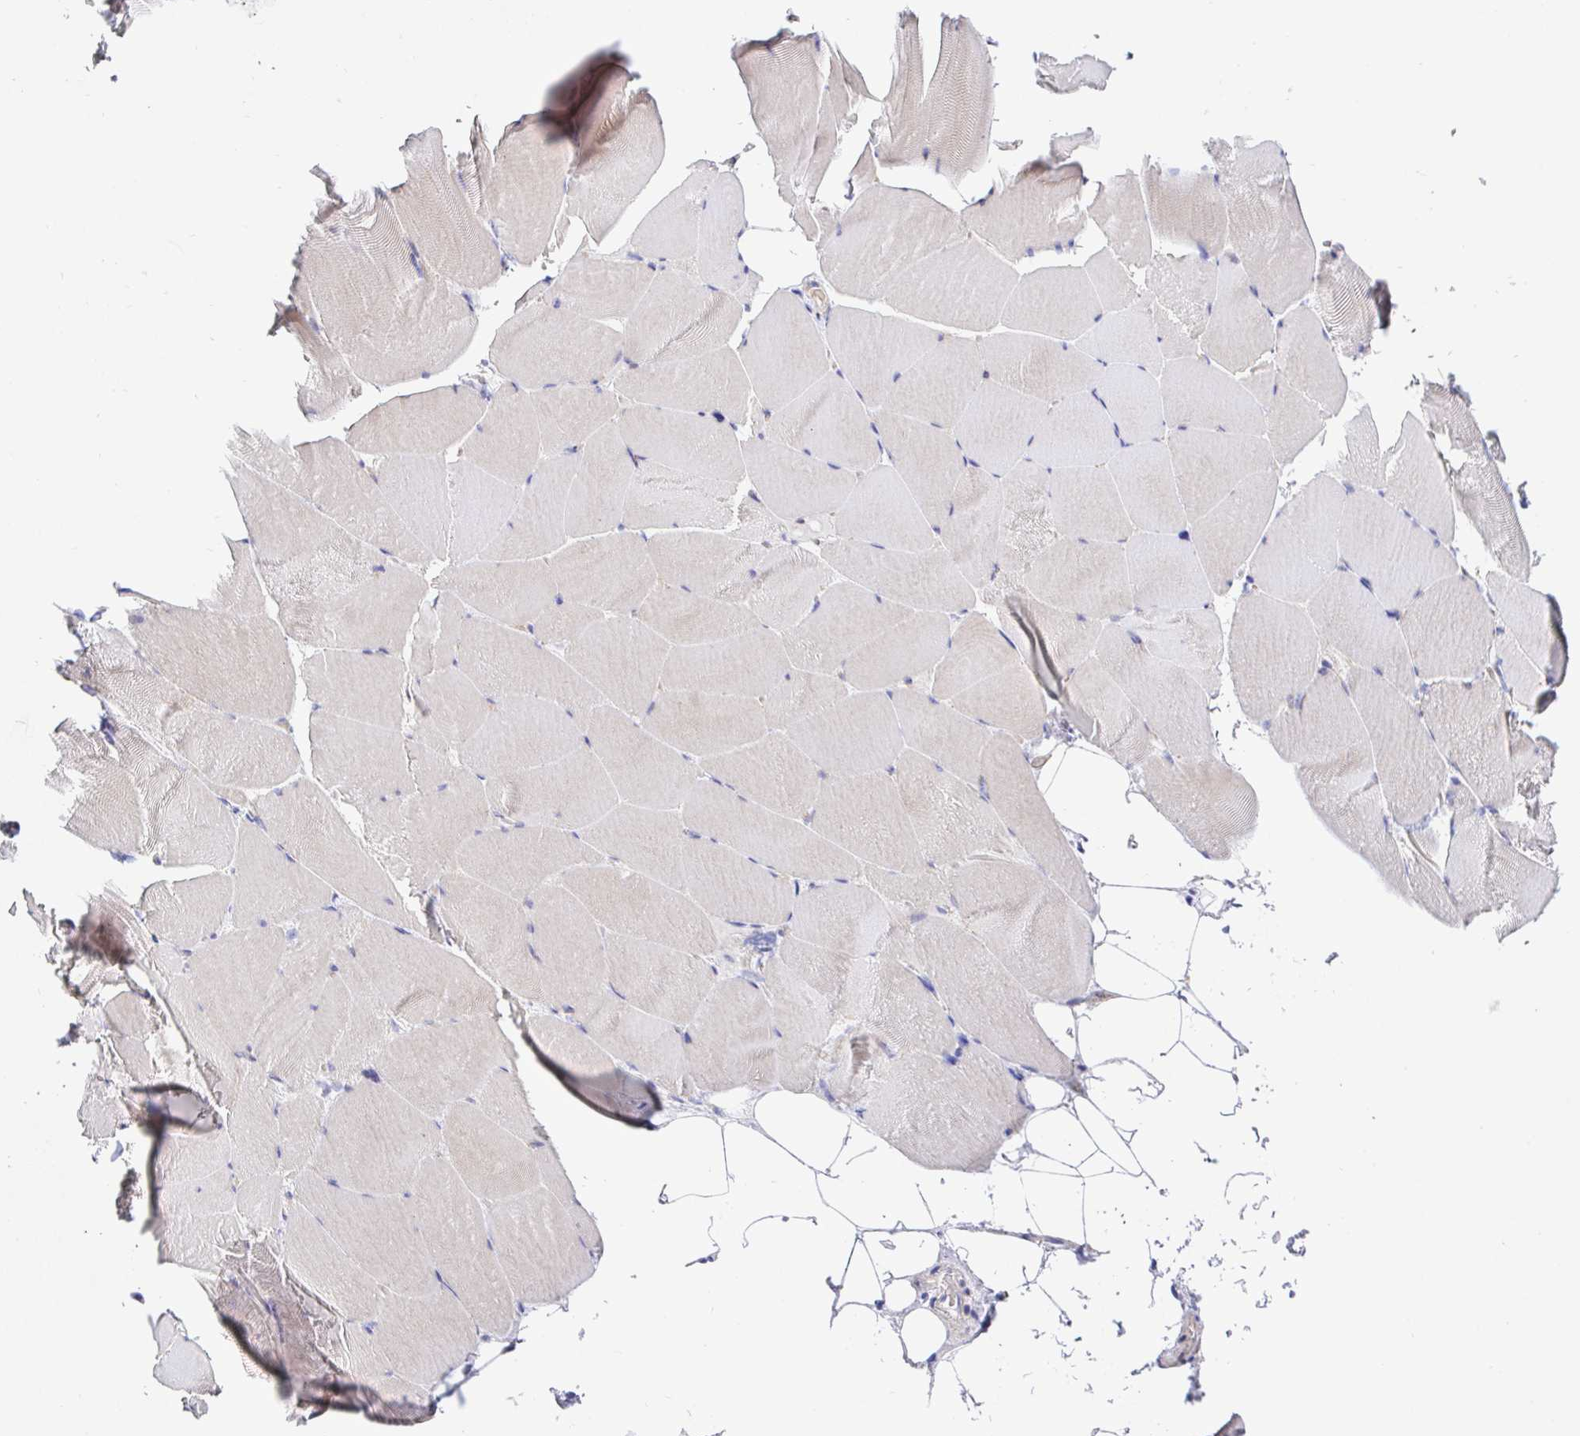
{"staining": {"intensity": "negative", "quantity": "none", "location": "none"}, "tissue": "skeletal muscle", "cell_type": "Myocytes", "image_type": "normal", "snomed": [{"axis": "morphology", "description": "Normal tissue, NOS"}, {"axis": "topography", "description": "Skeletal muscle"}], "caption": "The histopathology image demonstrates no significant staining in myocytes of skeletal muscle.", "gene": "TIMELESS", "patient": {"sex": "female", "age": 64}}